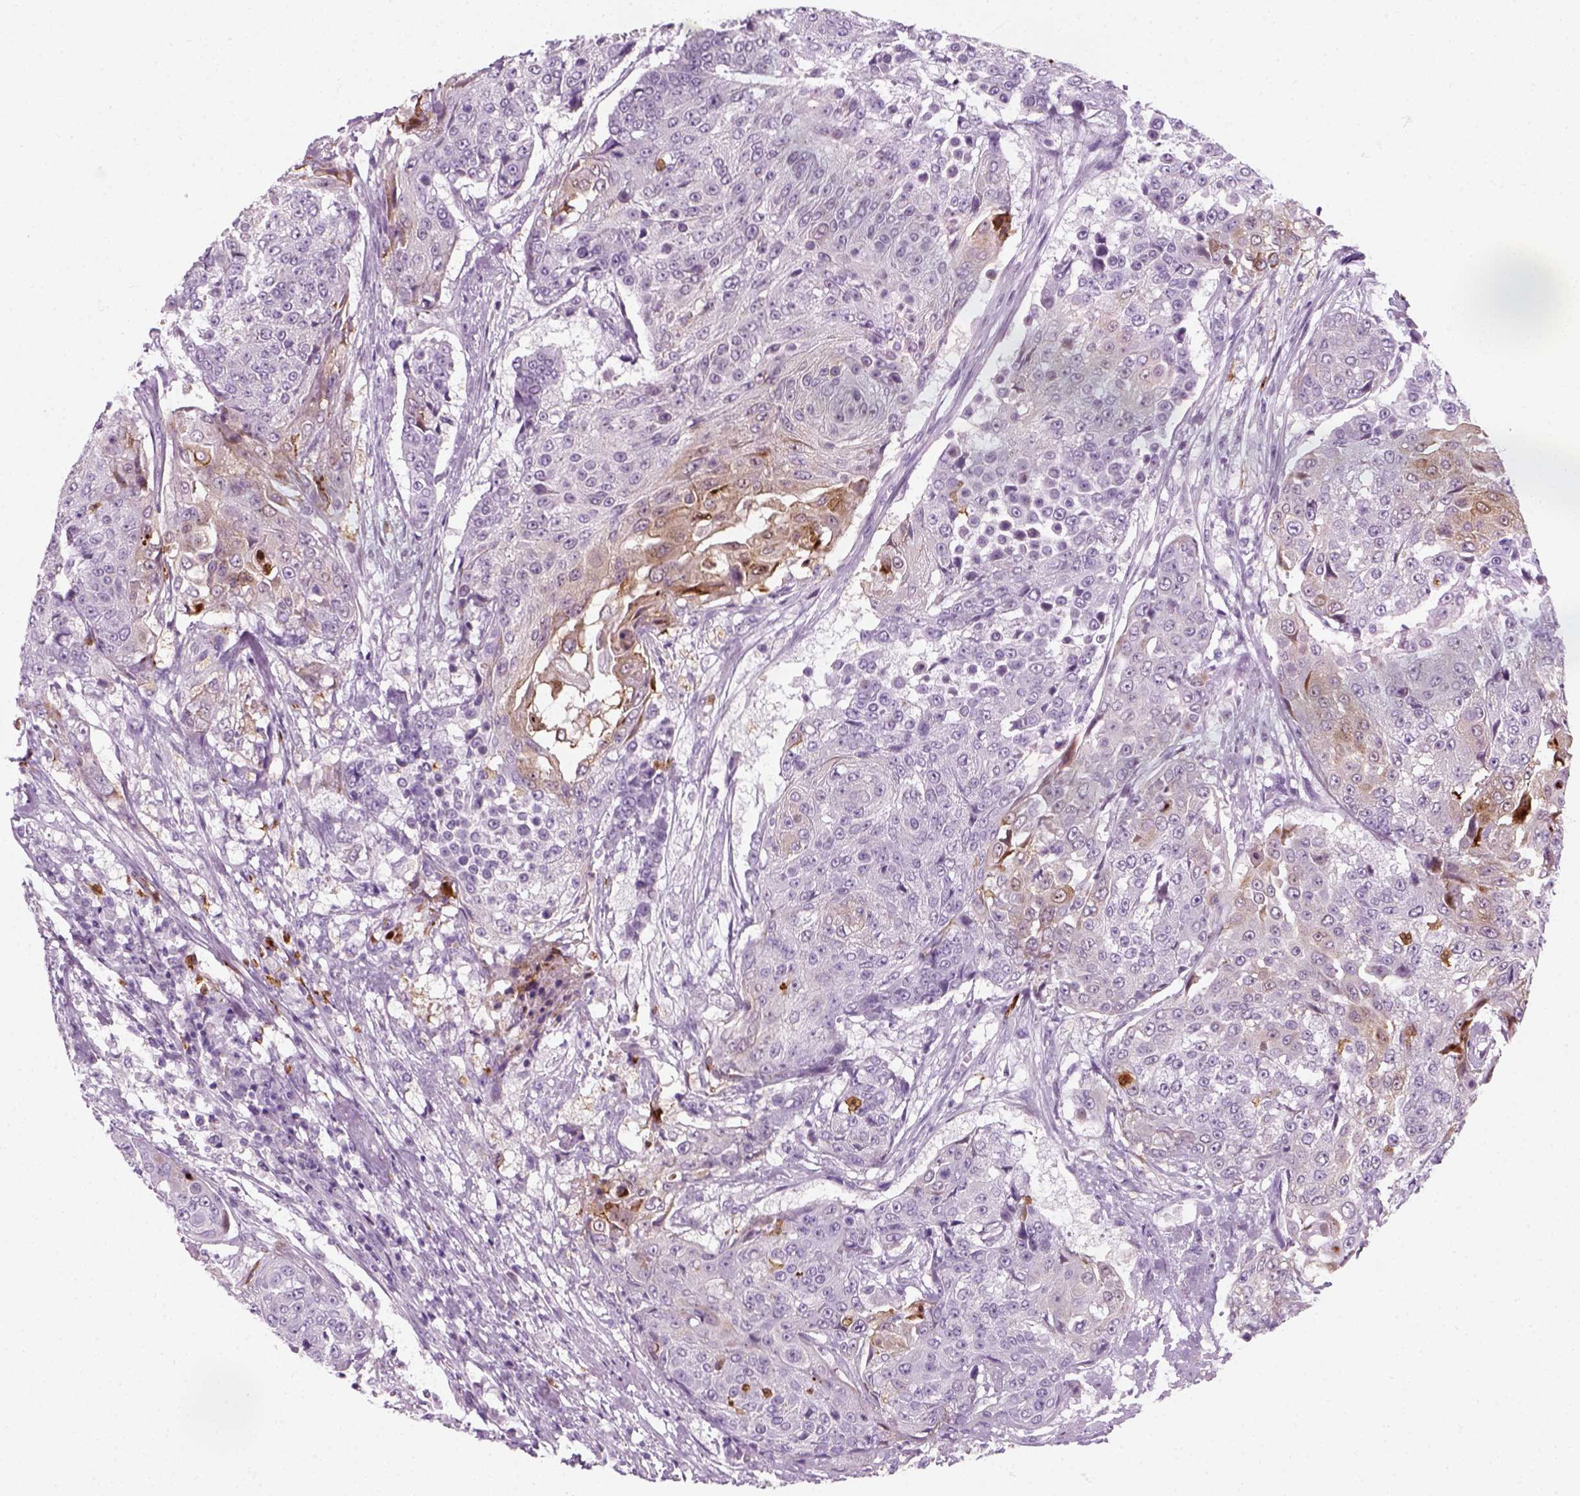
{"staining": {"intensity": "negative", "quantity": "none", "location": "none"}, "tissue": "urothelial cancer", "cell_type": "Tumor cells", "image_type": "cancer", "snomed": [{"axis": "morphology", "description": "Urothelial carcinoma, High grade"}, {"axis": "topography", "description": "Urinary bladder"}], "caption": "DAB immunohistochemical staining of human urothelial cancer demonstrates no significant staining in tumor cells. The staining was performed using DAB (3,3'-diaminobenzidine) to visualize the protein expression in brown, while the nuclei were stained in blue with hematoxylin (Magnification: 20x).", "gene": "IL4", "patient": {"sex": "female", "age": 63}}